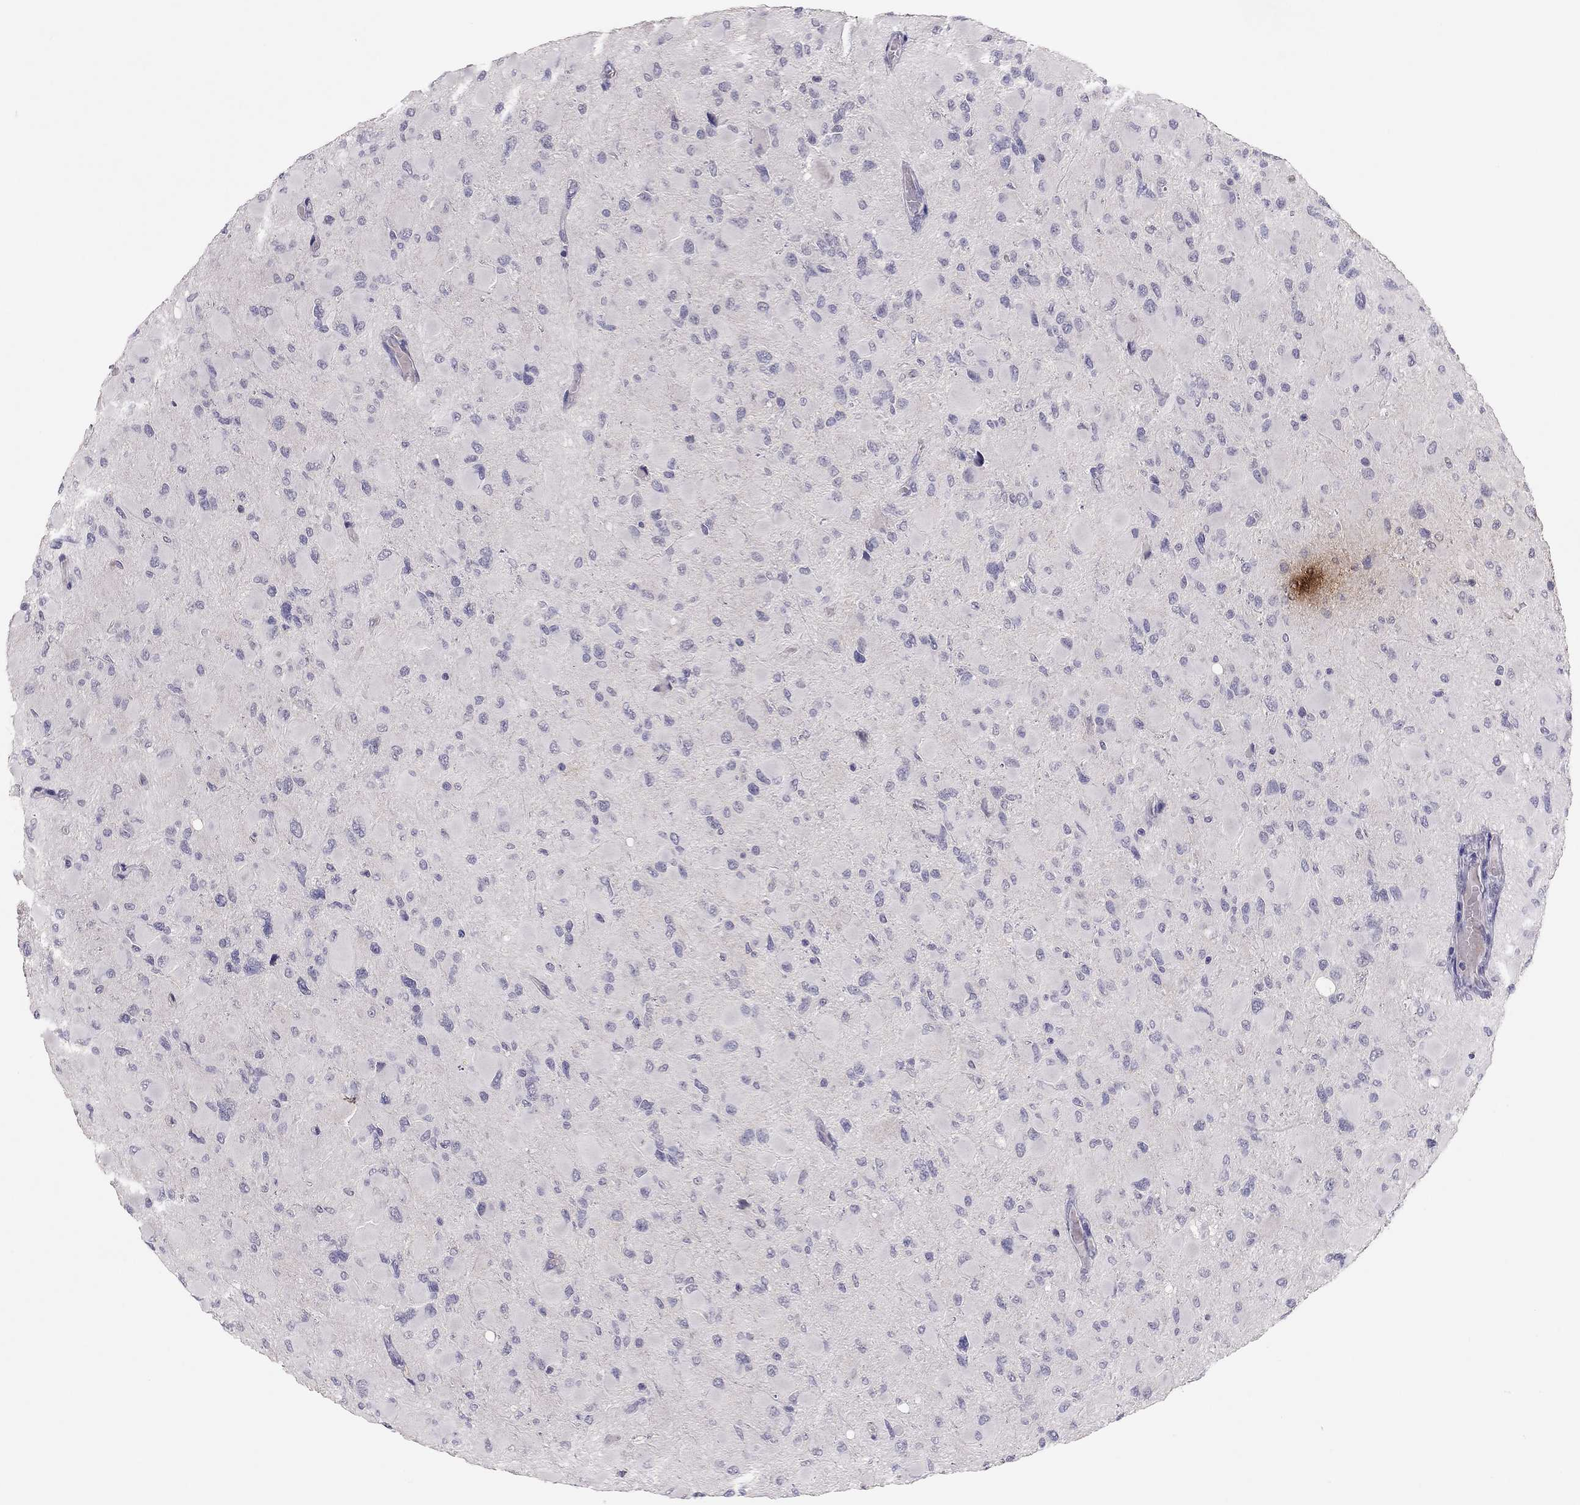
{"staining": {"intensity": "negative", "quantity": "none", "location": "none"}, "tissue": "glioma", "cell_type": "Tumor cells", "image_type": "cancer", "snomed": [{"axis": "morphology", "description": "Glioma, malignant, High grade"}, {"axis": "topography", "description": "Cerebral cortex"}], "caption": "Tumor cells show no significant staining in glioma.", "gene": "ADORA2A", "patient": {"sex": "female", "age": 36}}